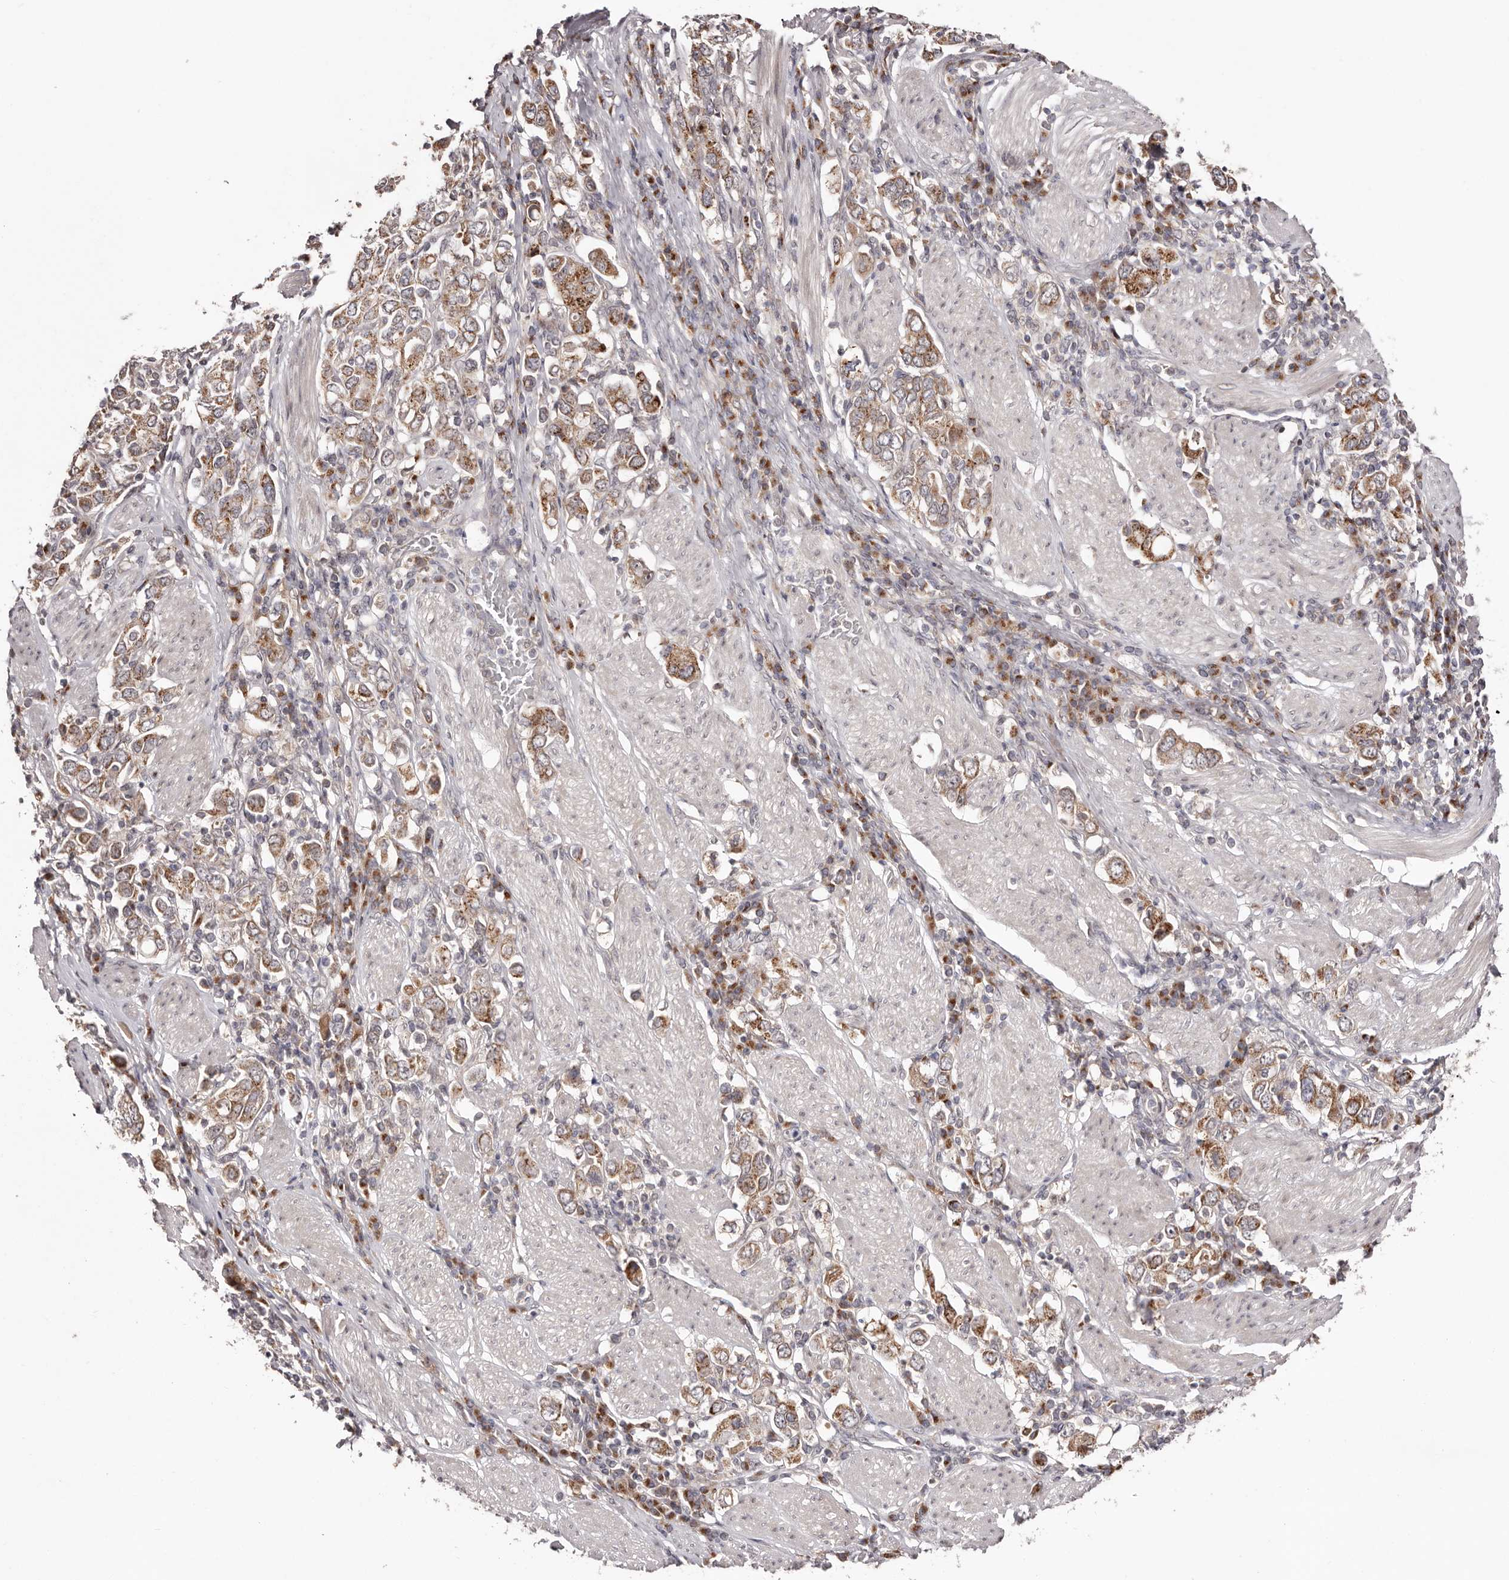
{"staining": {"intensity": "moderate", "quantity": ">75%", "location": "cytoplasmic/membranous"}, "tissue": "stomach cancer", "cell_type": "Tumor cells", "image_type": "cancer", "snomed": [{"axis": "morphology", "description": "Adenocarcinoma, NOS"}, {"axis": "topography", "description": "Stomach, upper"}], "caption": "Stomach adenocarcinoma stained with immunohistochemistry (IHC) shows moderate cytoplasmic/membranous staining in approximately >75% of tumor cells.", "gene": "EGR3", "patient": {"sex": "male", "age": 62}}